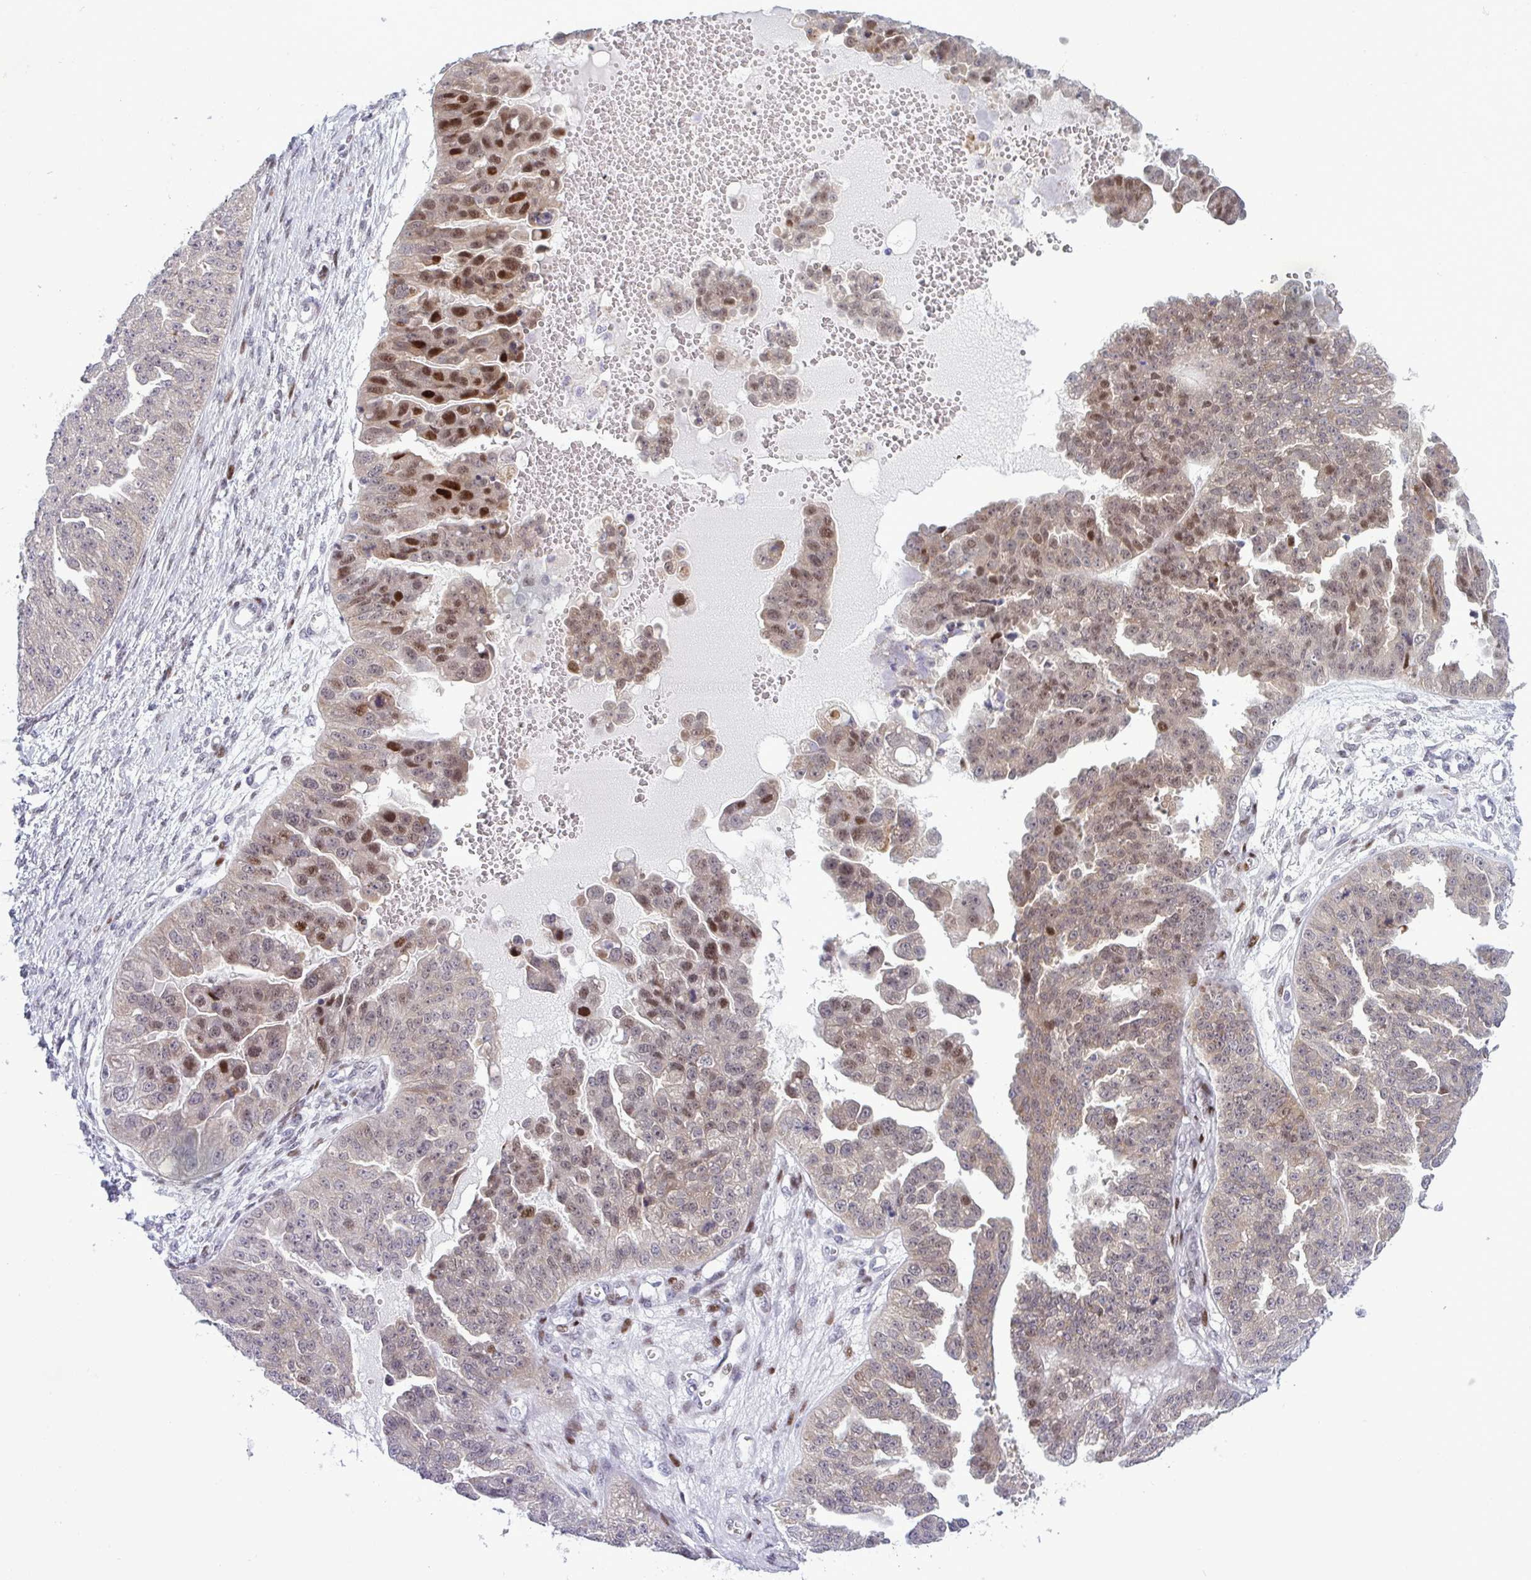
{"staining": {"intensity": "strong", "quantity": "<25%", "location": "nuclear"}, "tissue": "ovarian cancer", "cell_type": "Tumor cells", "image_type": "cancer", "snomed": [{"axis": "morphology", "description": "Cystadenocarcinoma, serous, NOS"}, {"axis": "topography", "description": "Ovary"}], "caption": "Tumor cells demonstrate medium levels of strong nuclear positivity in approximately <25% of cells in ovarian cancer (serous cystadenocarcinoma). (Stains: DAB in brown, nuclei in blue, Microscopy: brightfield microscopy at high magnification).", "gene": "TAB1", "patient": {"sex": "female", "age": 58}}